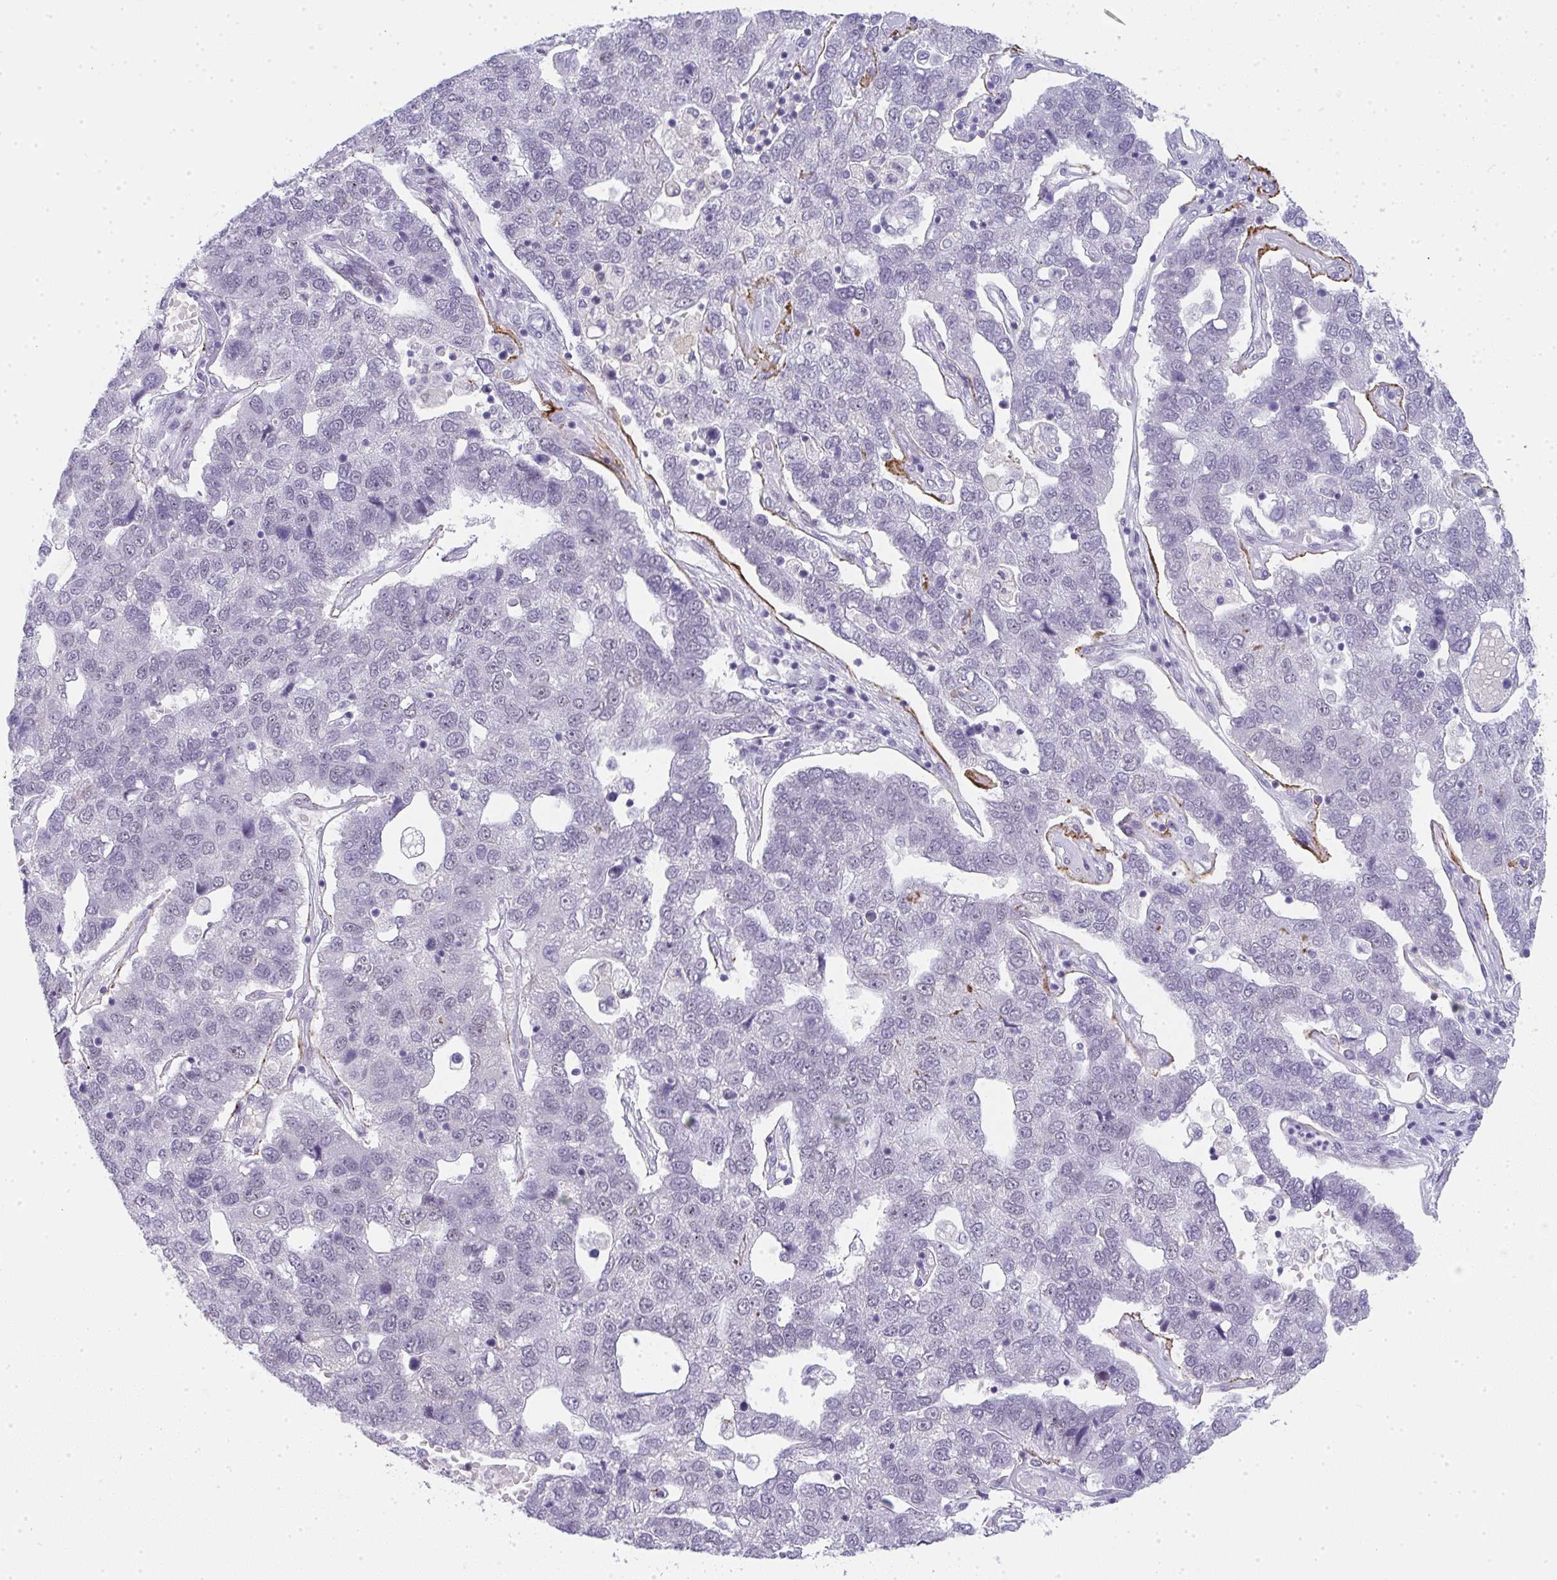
{"staining": {"intensity": "negative", "quantity": "none", "location": "none"}, "tissue": "pancreatic cancer", "cell_type": "Tumor cells", "image_type": "cancer", "snomed": [{"axis": "morphology", "description": "Adenocarcinoma, NOS"}, {"axis": "topography", "description": "Pancreas"}], "caption": "Immunohistochemical staining of human adenocarcinoma (pancreatic) reveals no significant positivity in tumor cells.", "gene": "TNMD", "patient": {"sex": "female", "age": 61}}